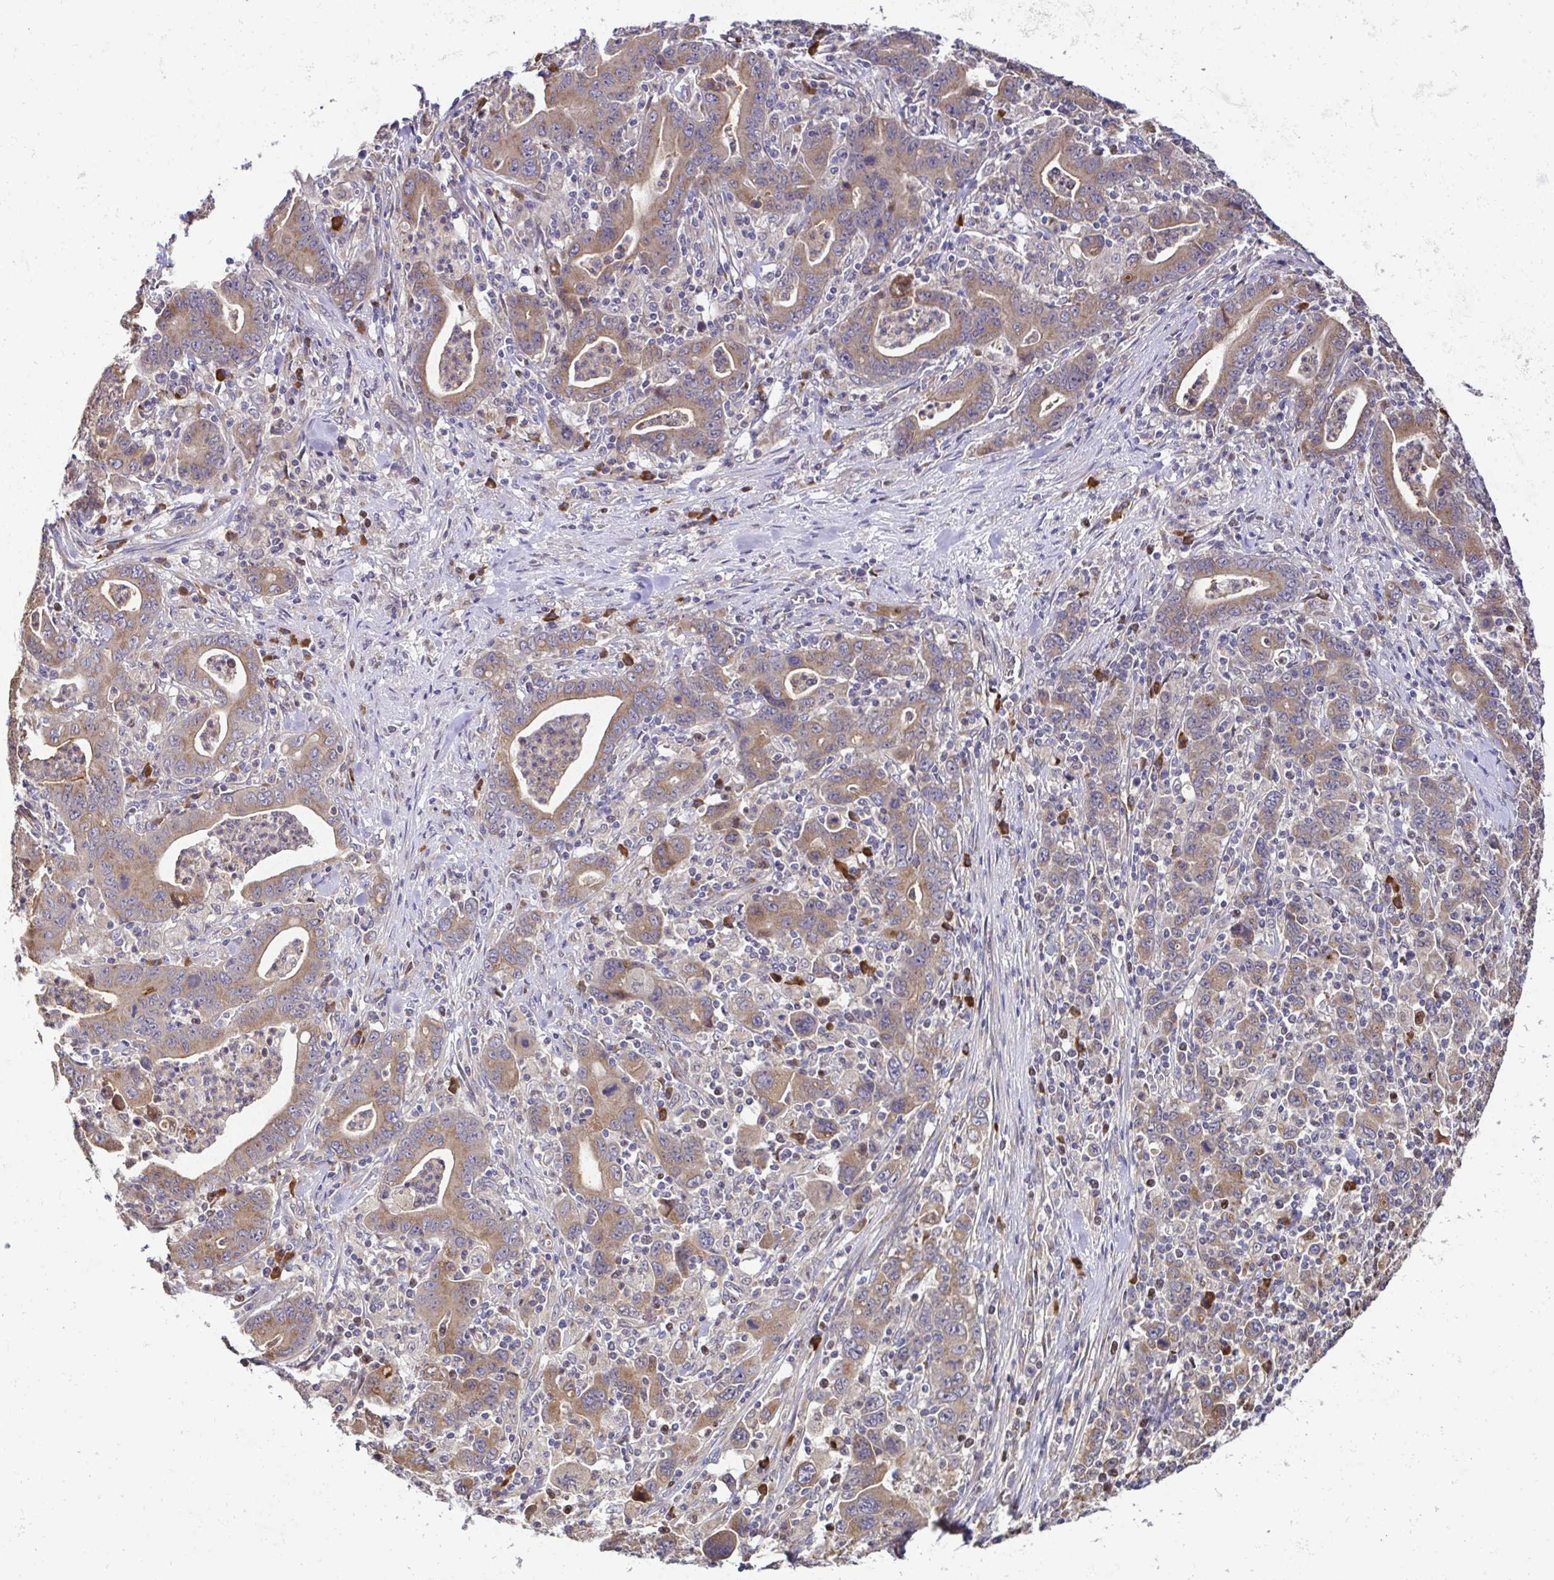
{"staining": {"intensity": "moderate", "quantity": ">75%", "location": "cytoplasmic/membranous"}, "tissue": "stomach cancer", "cell_type": "Tumor cells", "image_type": "cancer", "snomed": [{"axis": "morphology", "description": "Adenocarcinoma, NOS"}, {"axis": "topography", "description": "Stomach, upper"}], "caption": "Stomach cancer was stained to show a protein in brown. There is medium levels of moderate cytoplasmic/membranous expression in approximately >75% of tumor cells.", "gene": "ELP1", "patient": {"sex": "male", "age": 69}}